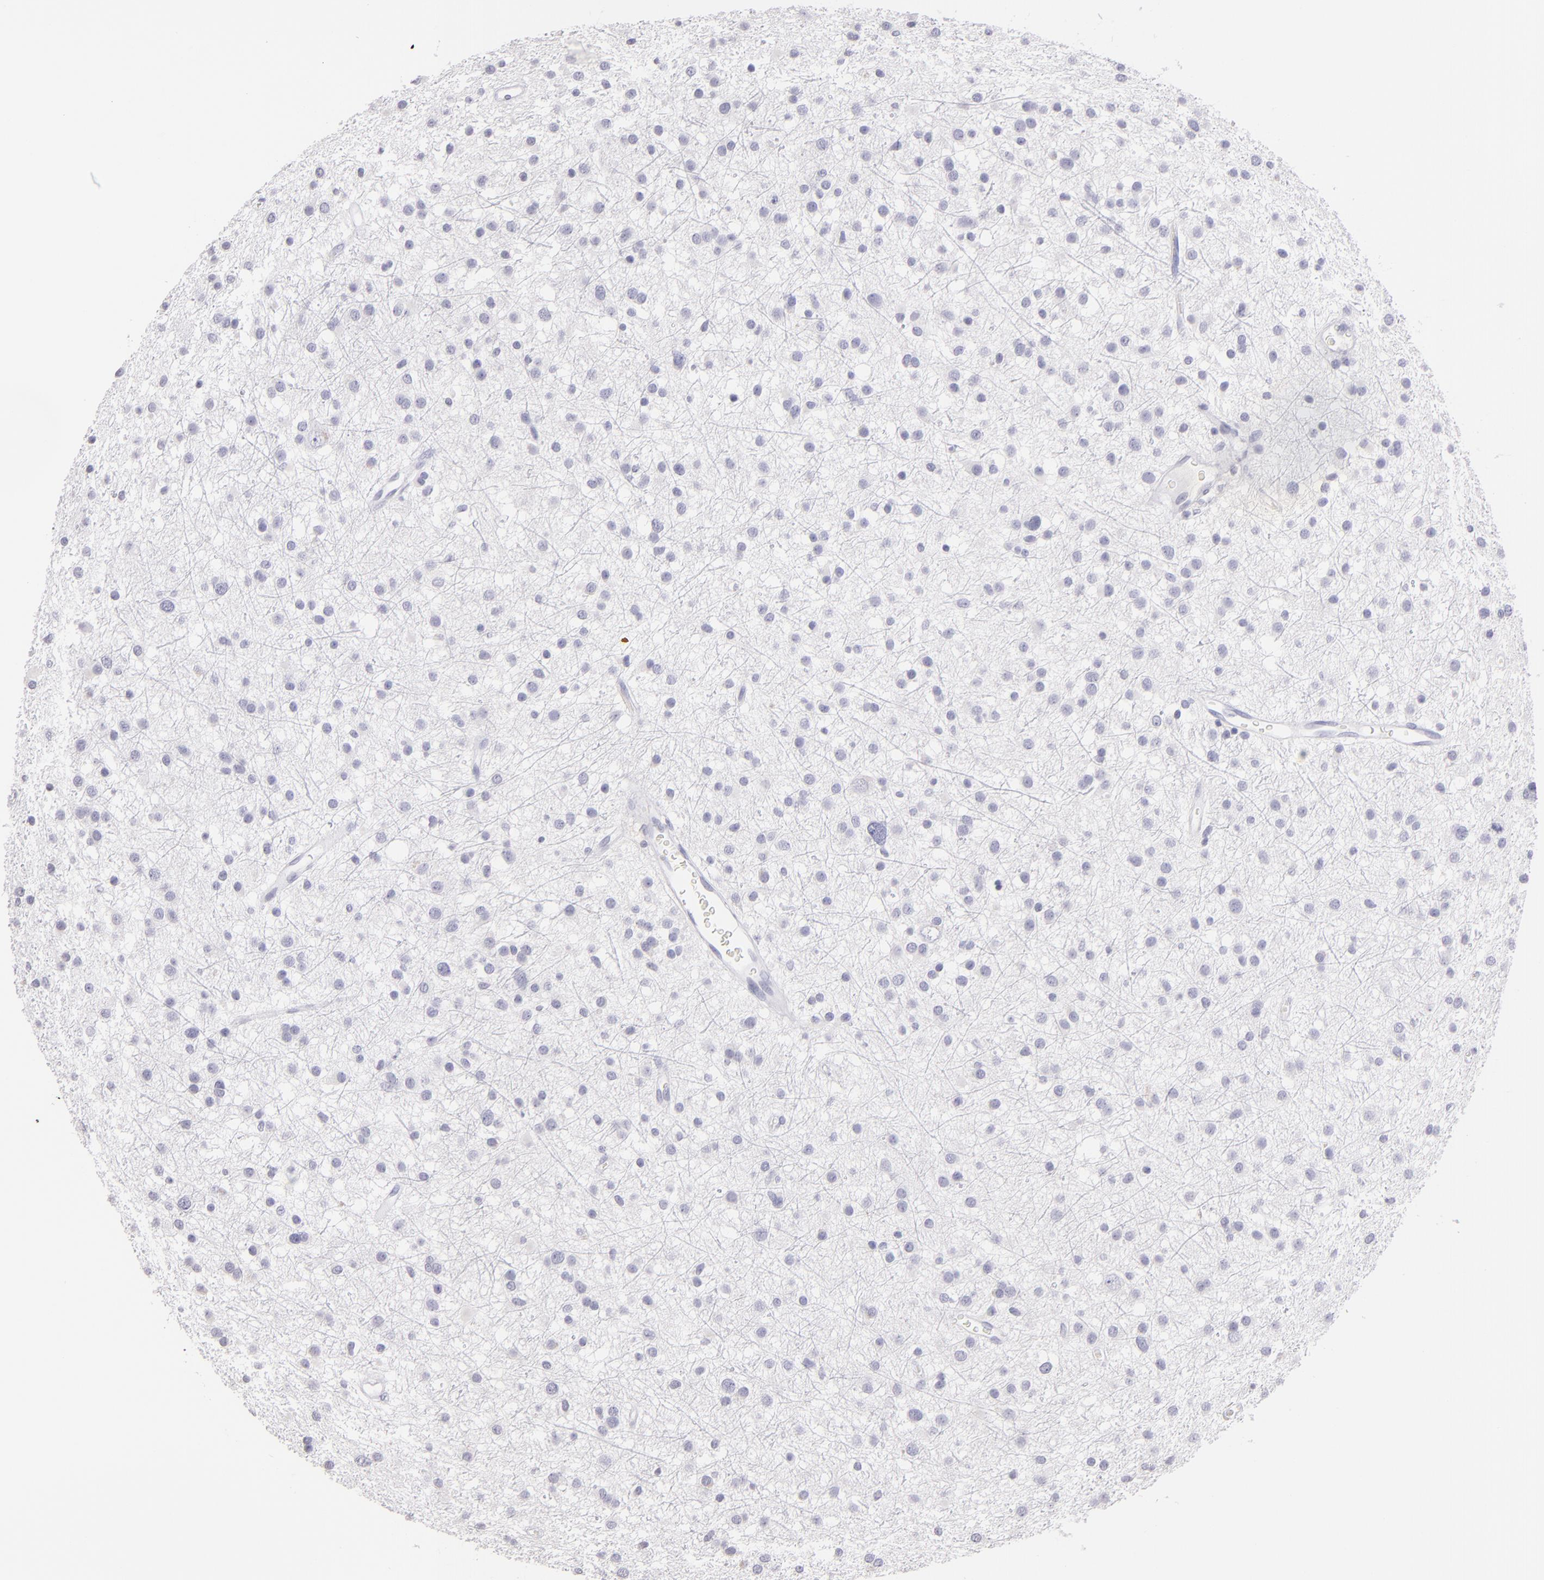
{"staining": {"intensity": "negative", "quantity": "none", "location": "none"}, "tissue": "glioma", "cell_type": "Tumor cells", "image_type": "cancer", "snomed": [{"axis": "morphology", "description": "Glioma, malignant, Low grade"}, {"axis": "topography", "description": "Brain"}], "caption": "The immunohistochemistry image has no significant staining in tumor cells of malignant low-grade glioma tissue.", "gene": "IL2RA", "patient": {"sex": "female", "age": 36}}